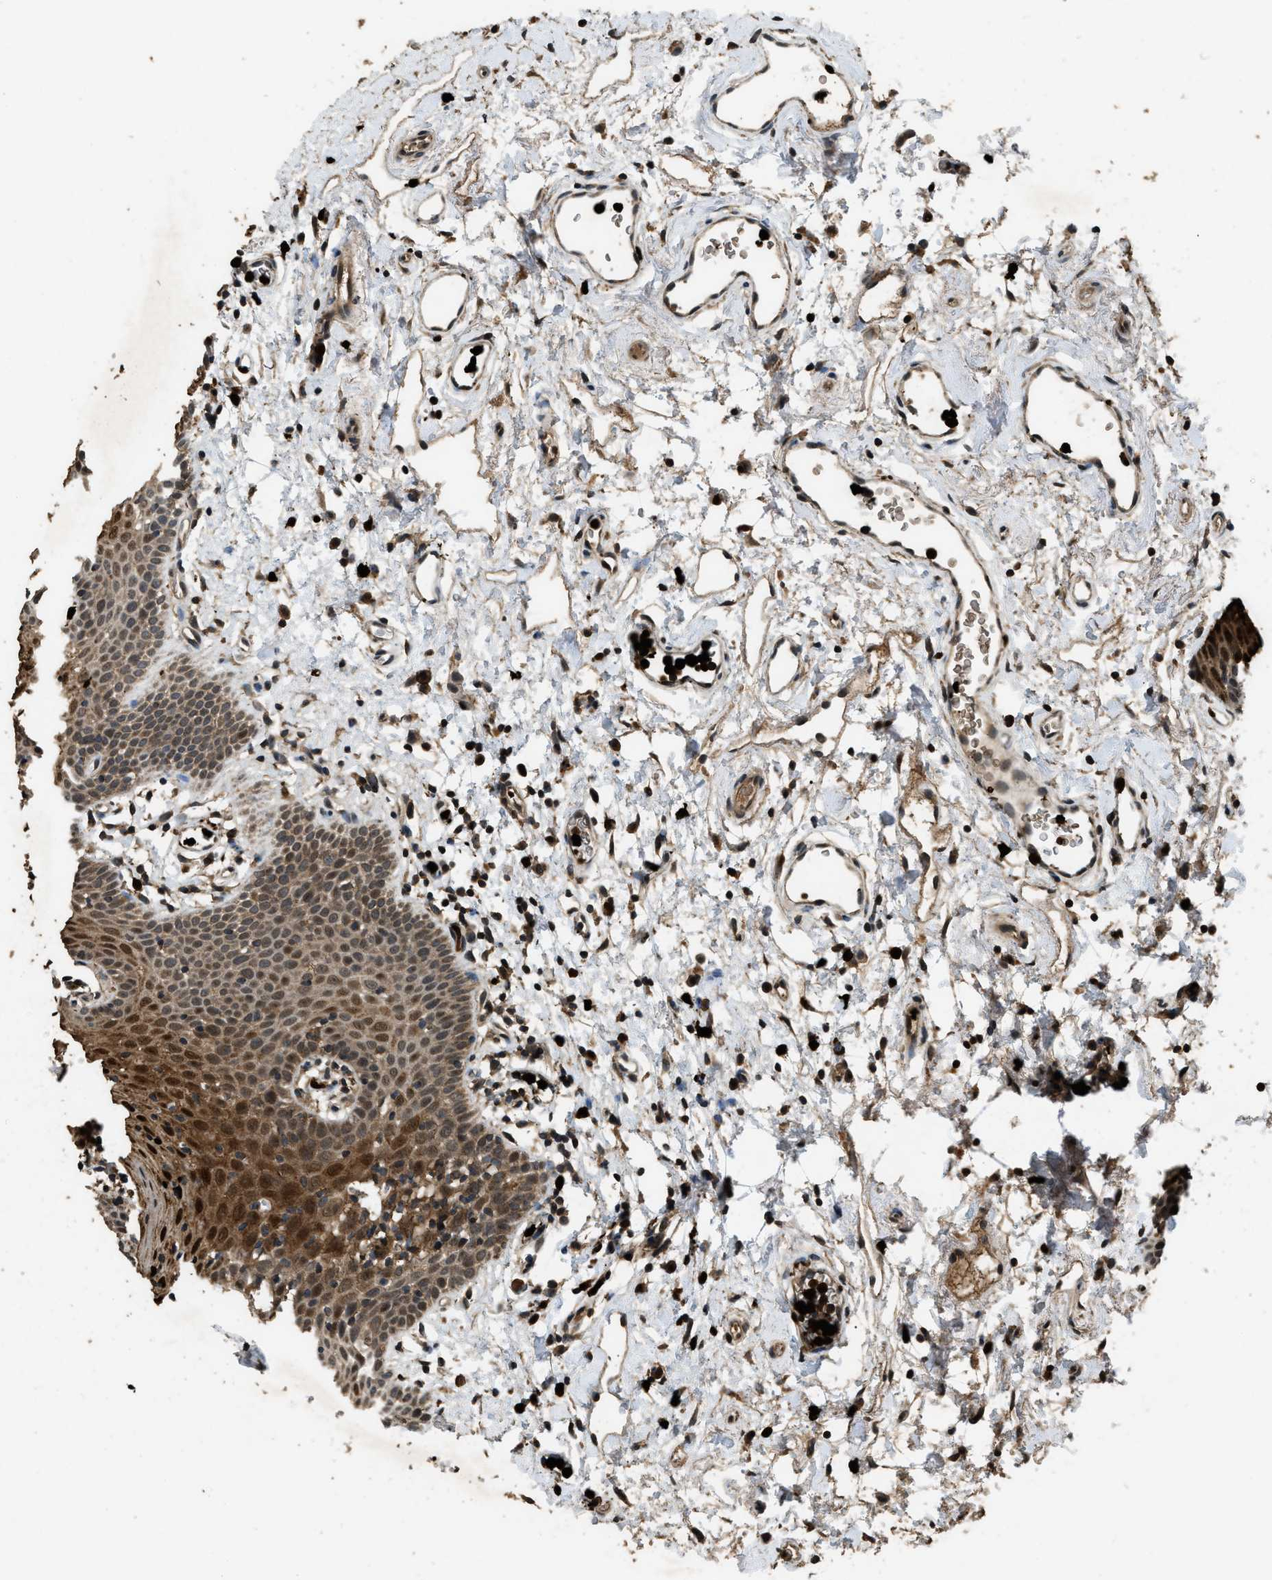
{"staining": {"intensity": "strong", "quantity": ">75%", "location": "cytoplasmic/membranous,nuclear"}, "tissue": "oral mucosa", "cell_type": "Squamous epithelial cells", "image_type": "normal", "snomed": [{"axis": "morphology", "description": "Normal tissue, NOS"}, {"axis": "topography", "description": "Oral tissue"}], "caption": "About >75% of squamous epithelial cells in unremarkable human oral mucosa exhibit strong cytoplasmic/membranous,nuclear protein expression as visualized by brown immunohistochemical staining.", "gene": "RNF141", "patient": {"sex": "male", "age": 66}}